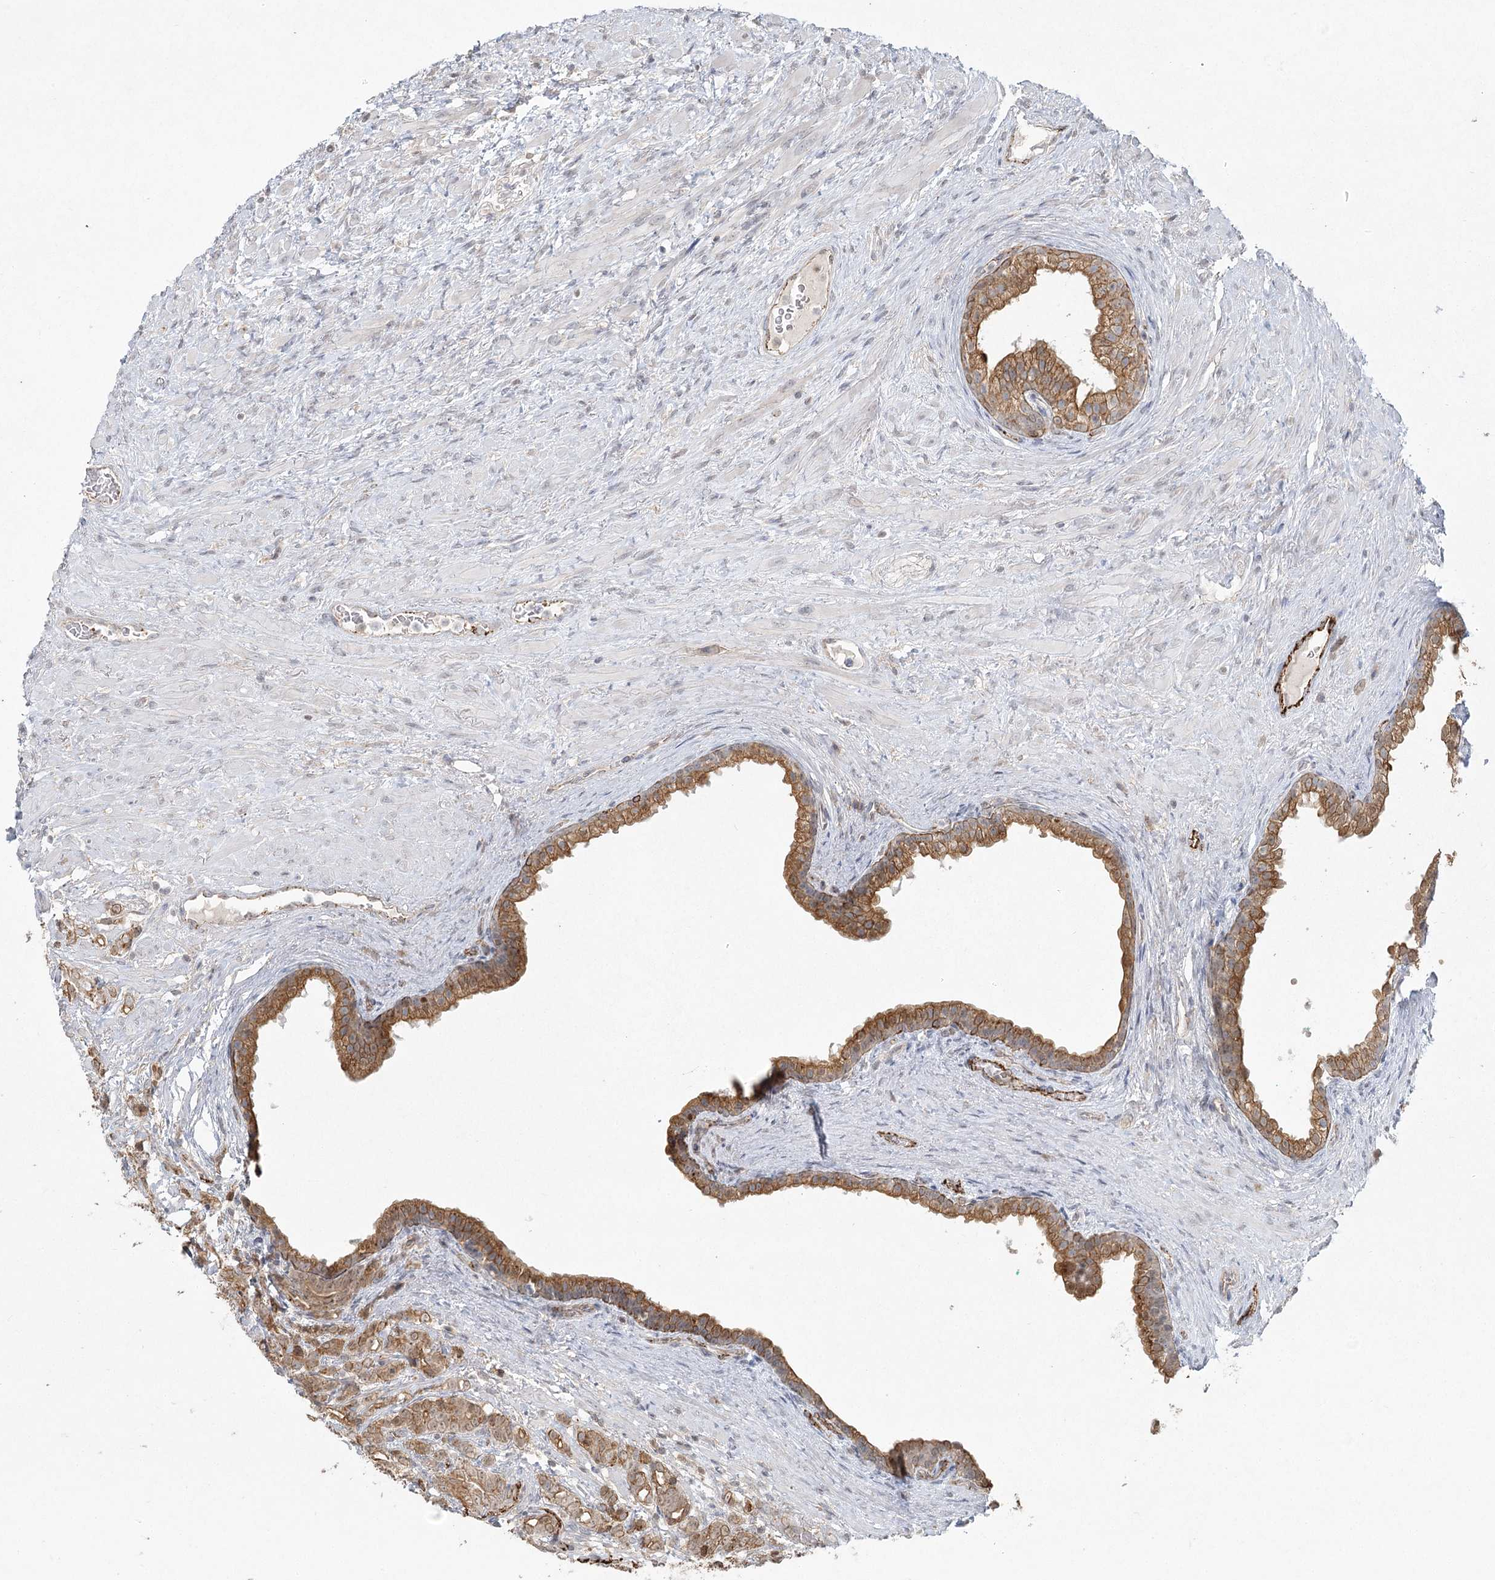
{"staining": {"intensity": "moderate", "quantity": ">75%", "location": "cytoplasmic/membranous"}, "tissue": "prostate cancer", "cell_type": "Tumor cells", "image_type": "cancer", "snomed": [{"axis": "morphology", "description": "Adenocarcinoma, High grade"}, {"axis": "topography", "description": "Prostate"}], "caption": "There is medium levels of moderate cytoplasmic/membranous positivity in tumor cells of prostate high-grade adenocarcinoma, as demonstrated by immunohistochemical staining (brown color).", "gene": "KBTBD4", "patient": {"sex": "male", "age": 57}}